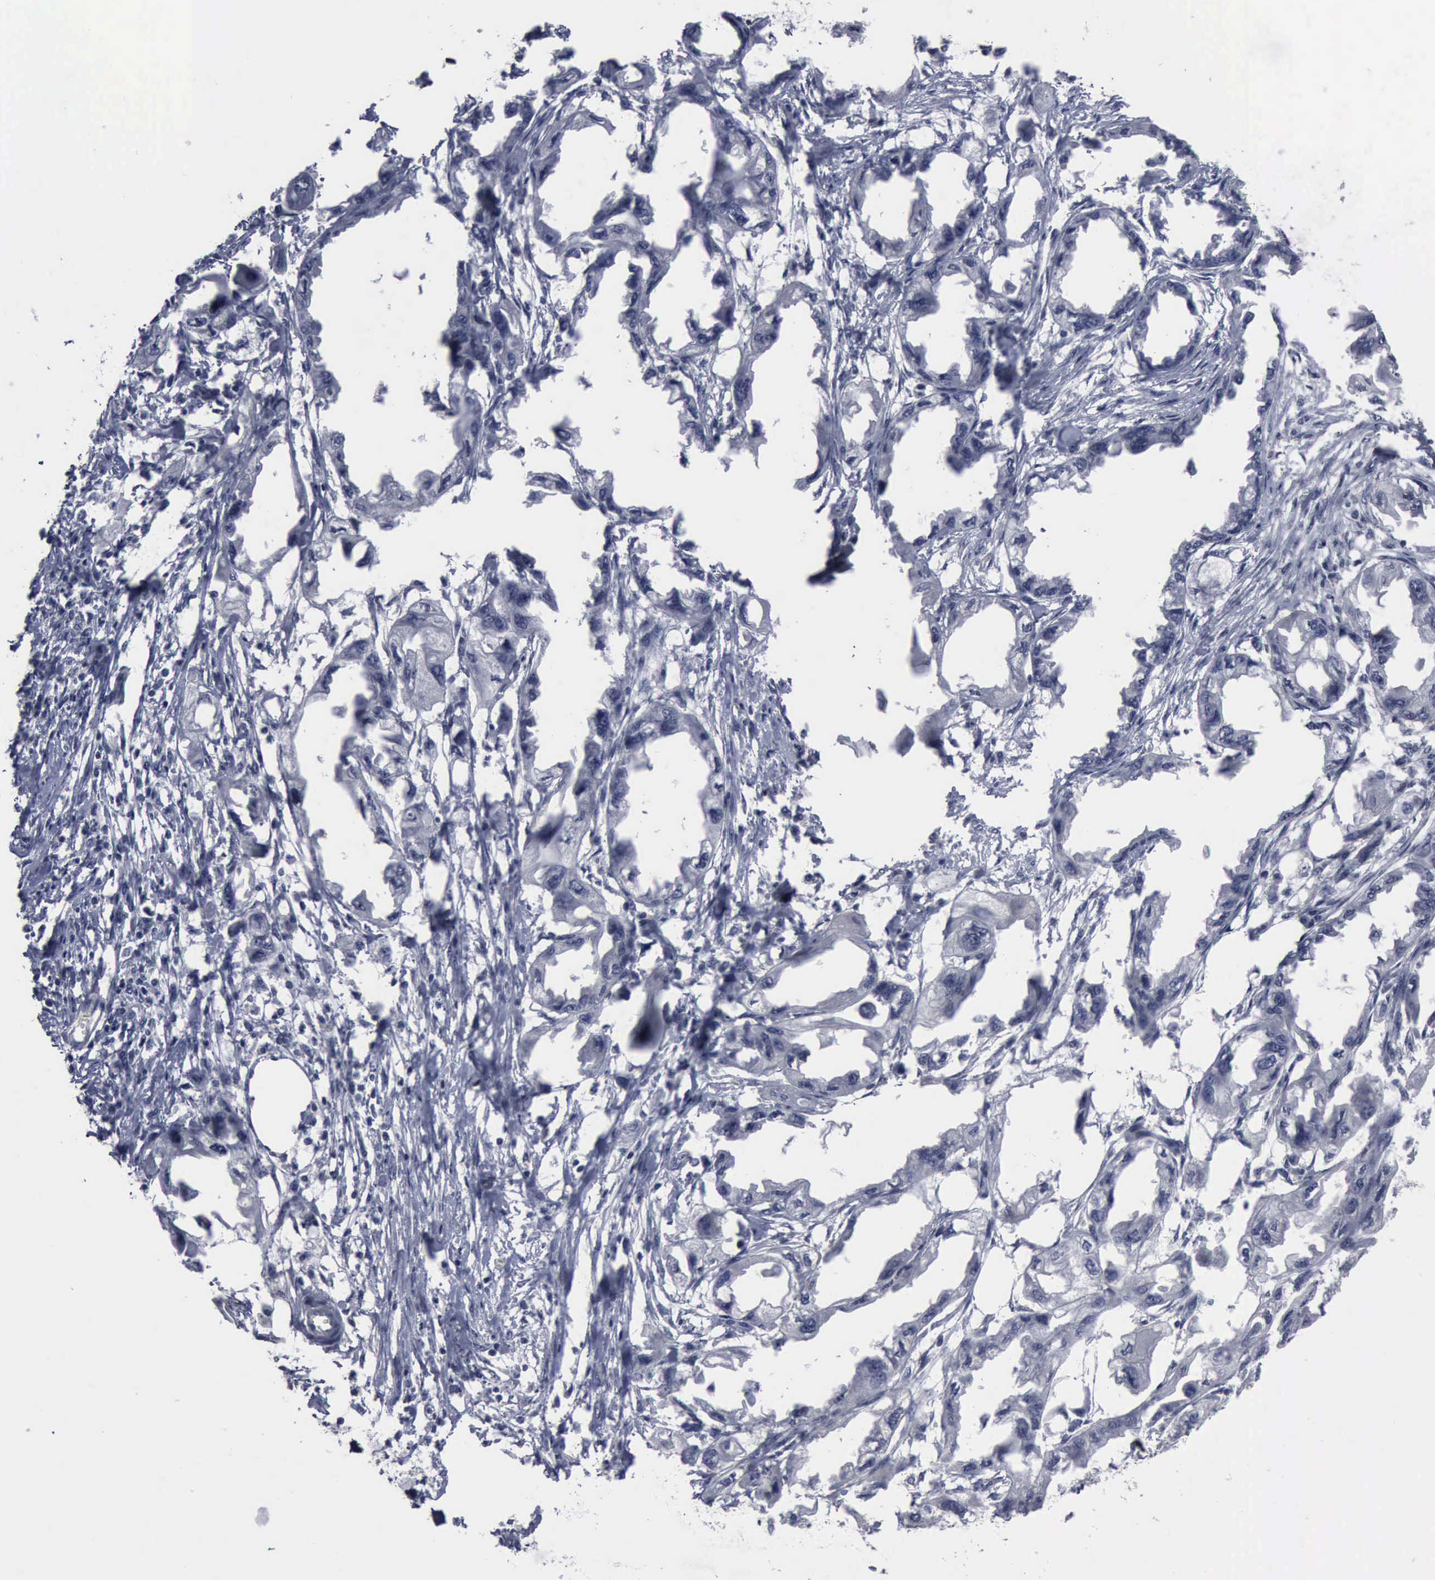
{"staining": {"intensity": "negative", "quantity": "none", "location": "none"}, "tissue": "endometrial cancer", "cell_type": "Tumor cells", "image_type": "cancer", "snomed": [{"axis": "morphology", "description": "Adenocarcinoma, NOS"}, {"axis": "topography", "description": "Endometrium"}], "caption": "Immunohistochemistry micrograph of neoplastic tissue: endometrial cancer stained with DAB (3,3'-diaminobenzidine) reveals no significant protein expression in tumor cells.", "gene": "MYO18B", "patient": {"sex": "female", "age": 67}}